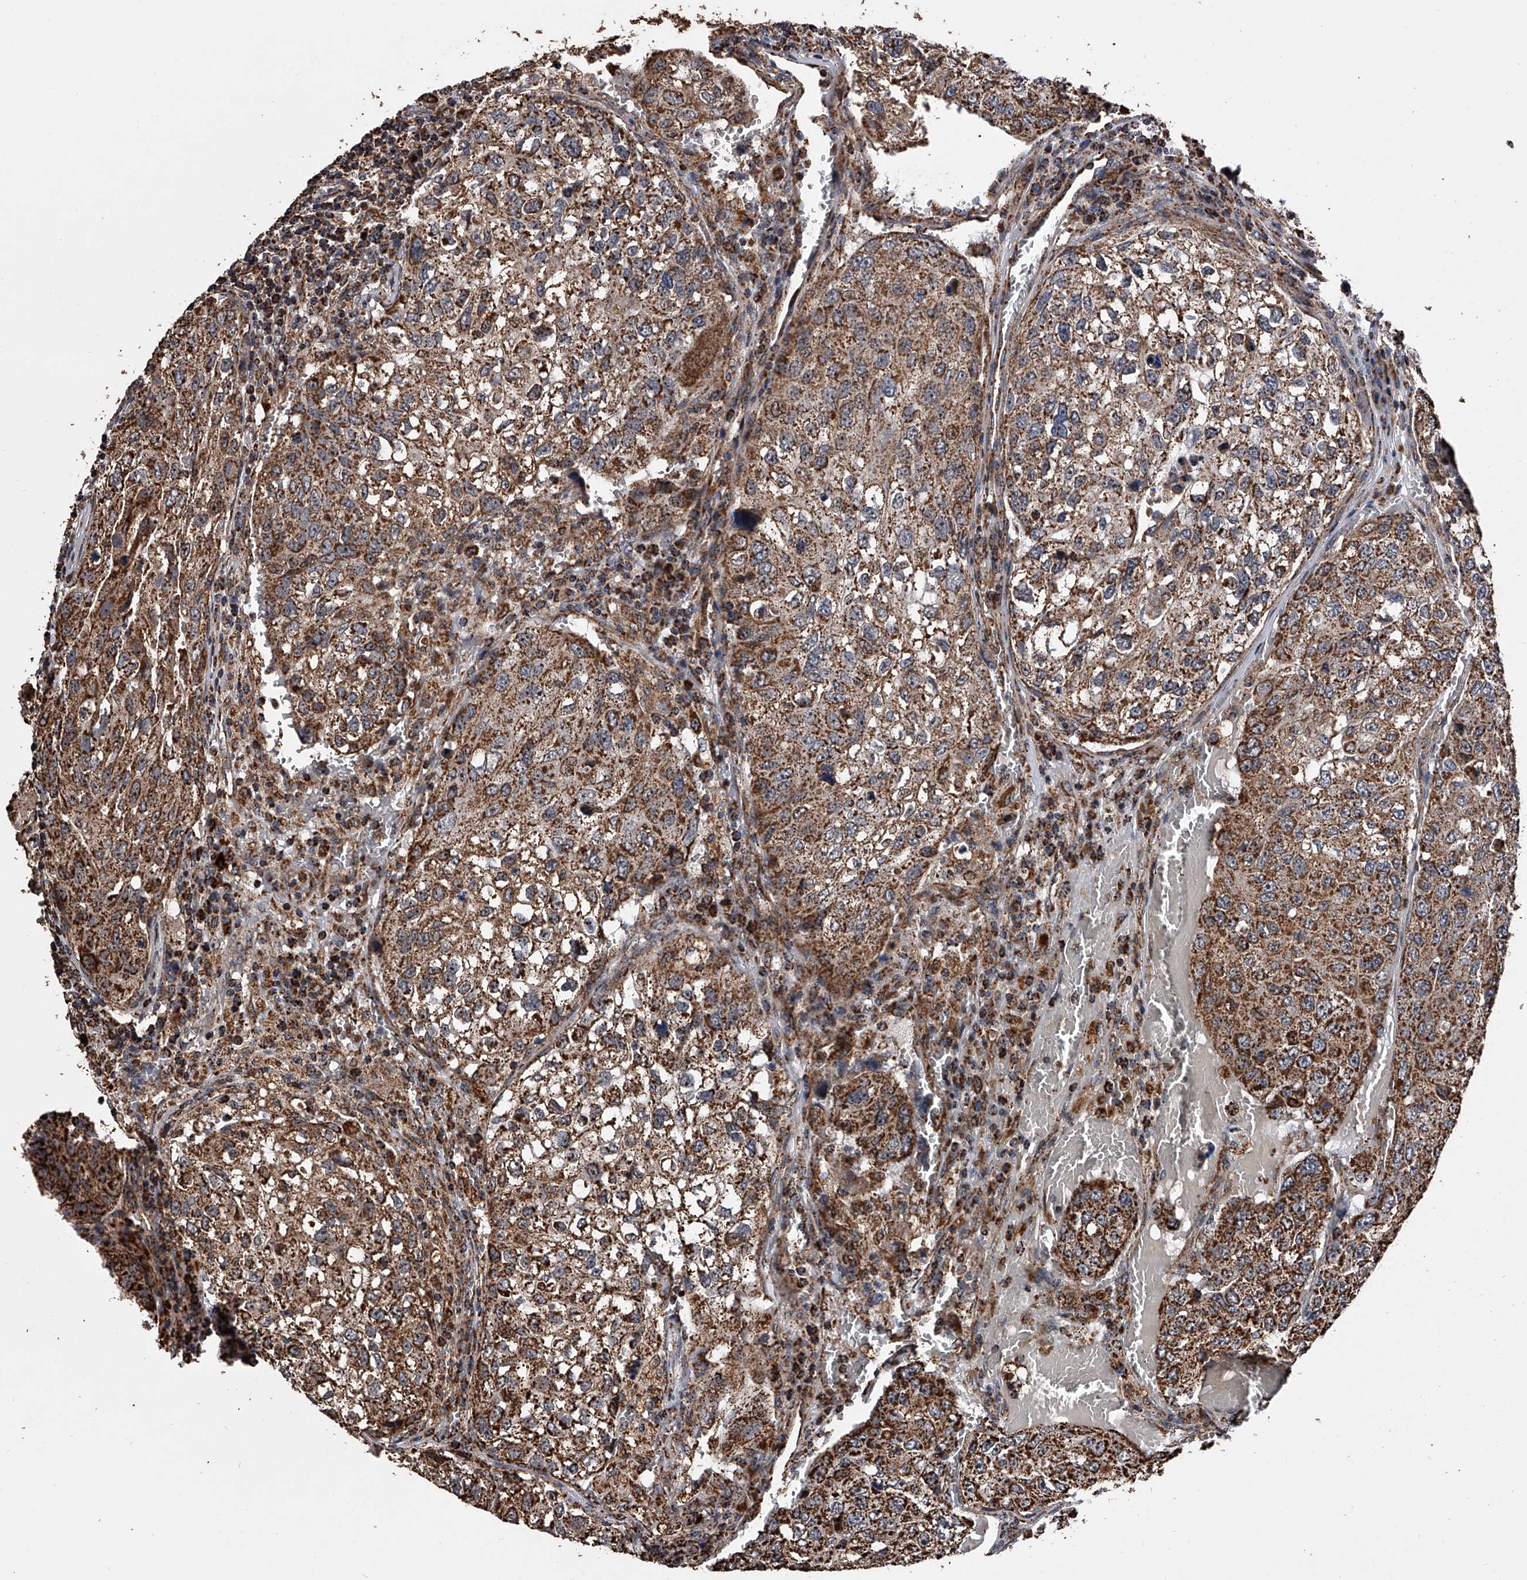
{"staining": {"intensity": "strong", "quantity": ">75%", "location": "cytoplasmic/membranous"}, "tissue": "urothelial cancer", "cell_type": "Tumor cells", "image_type": "cancer", "snomed": [{"axis": "morphology", "description": "Urothelial carcinoma, High grade"}, {"axis": "topography", "description": "Lymph node"}, {"axis": "topography", "description": "Urinary bladder"}], "caption": "Urothelial cancer stained with a brown dye exhibits strong cytoplasmic/membranous positive staining in about >75% of tumor cells.", "gene": "SMPDL3A", "patient": {"sex": "male", "age": 51}}